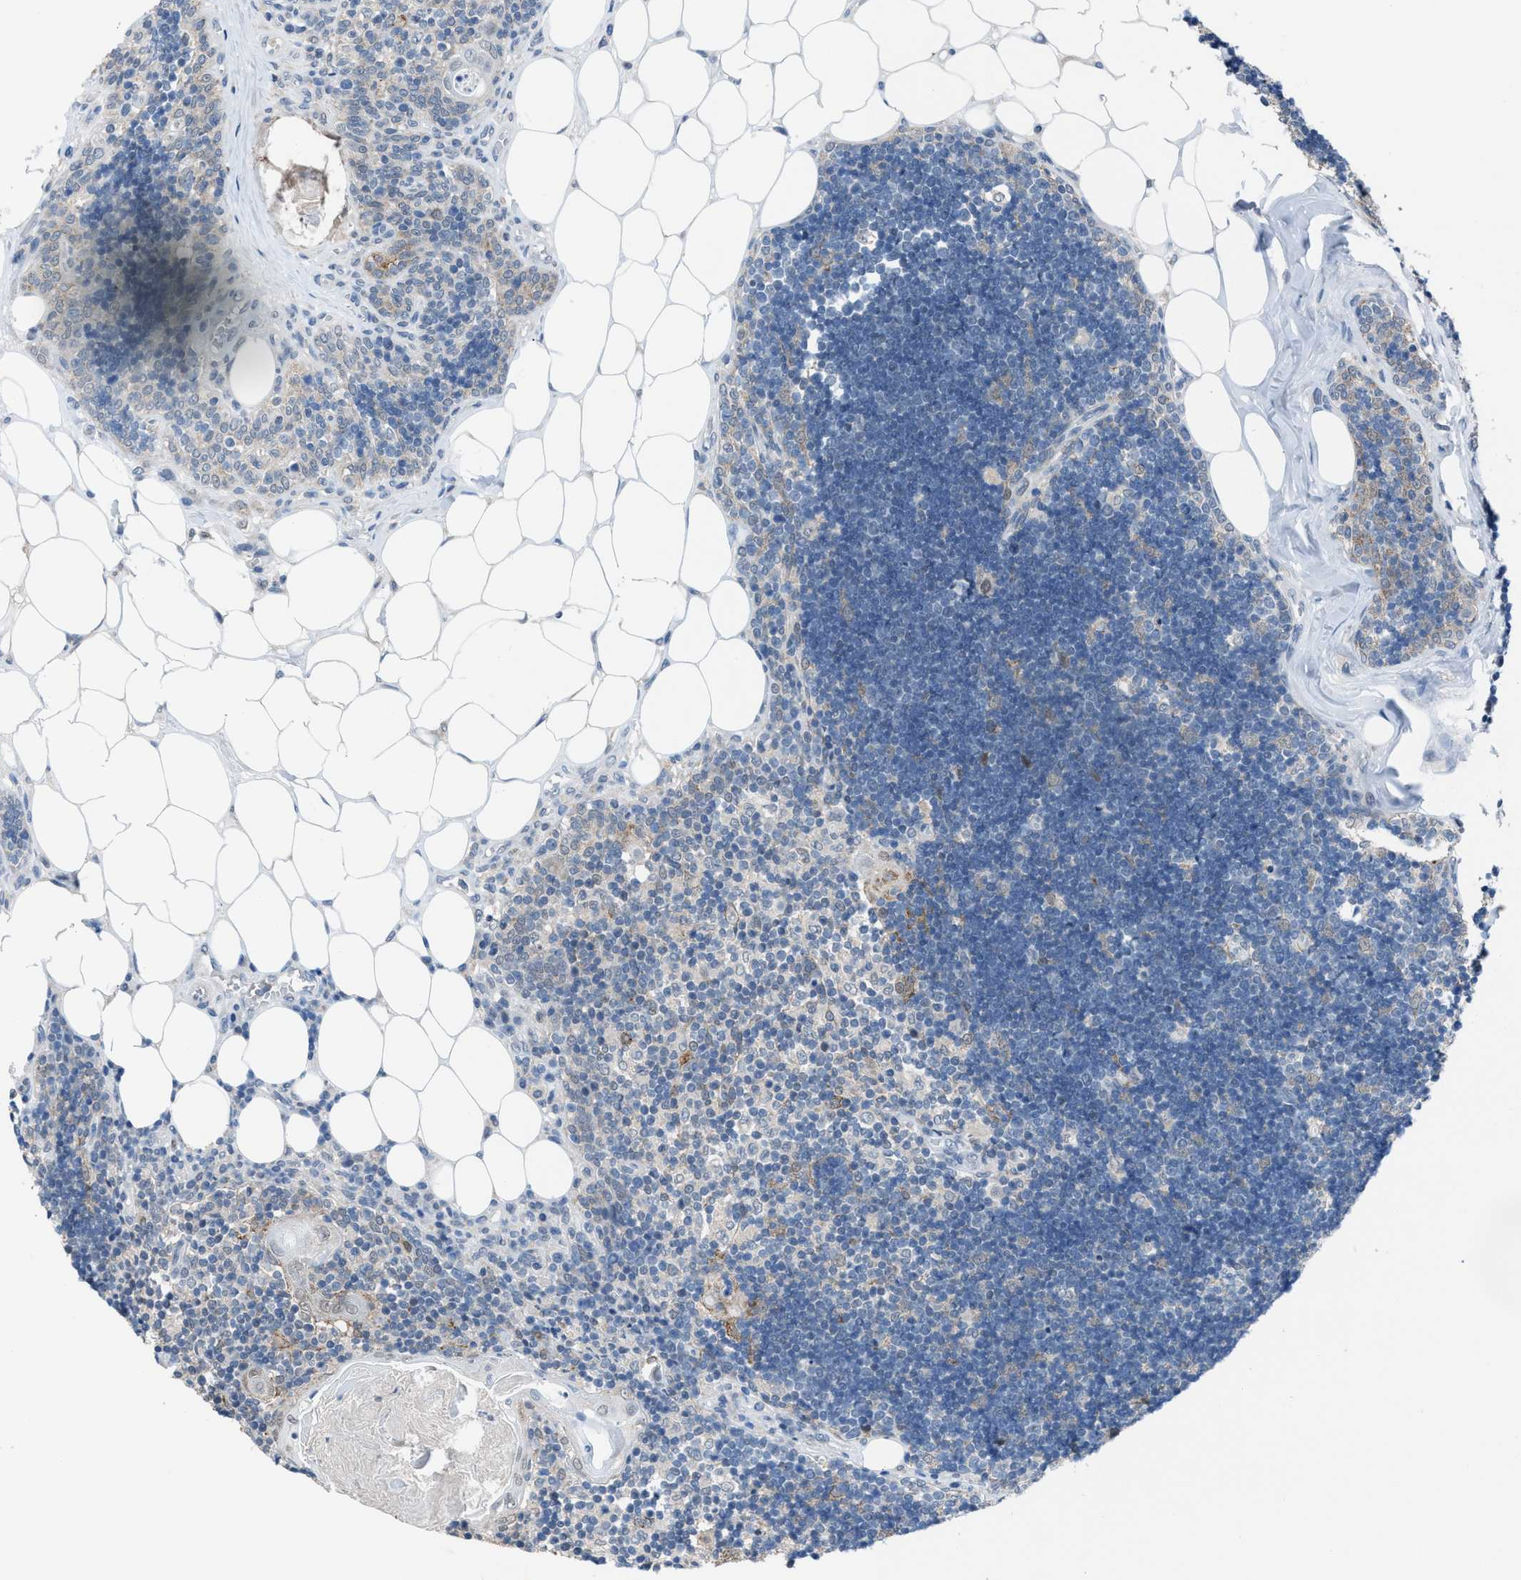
{"staining": {"intensity": "negative", "quantity": "none", "location": "none"}, "tissue": "lymph node", "cell_type": "Germinal center cells", "image_type": "normal", "snomed": [{"axis": "morphology", "description": "Normal tissue, NOS"}, {"axis": "topography", "description": "Lymph node"}], "caption": "Photomicrograph shows no significant protein expression in germinal center cells of benign lymph node. The staining was performed using DAB (3,3'-diaminobenzidine) to visualize the protein expression in brown, while the nuclei were stained in blue with hematoxylin (Magnification: 20x).", "gene": "ANAPC11", "patient": {"sex": "male", "age": 33}}